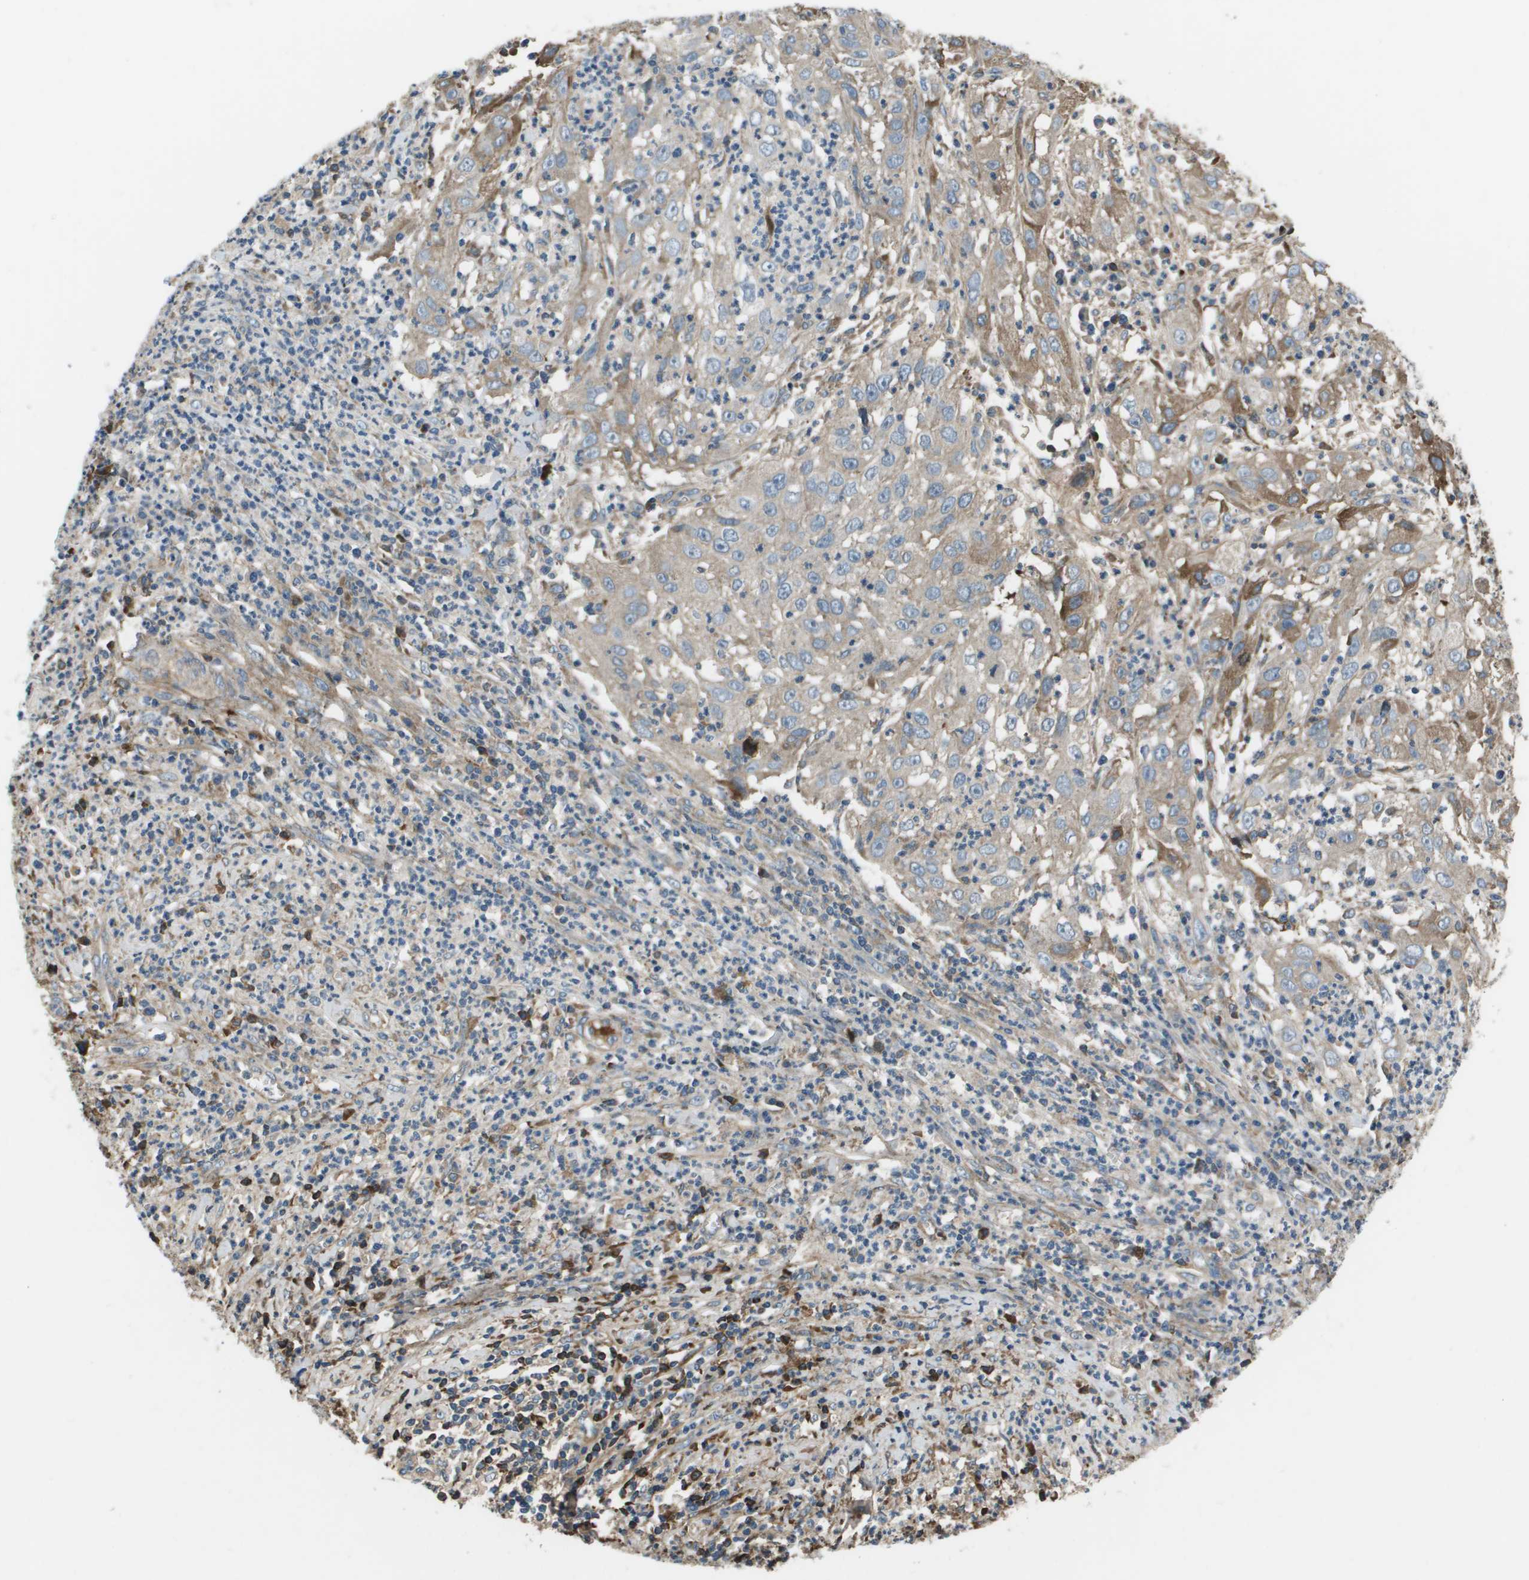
{"staining": {"intensity": "moderate", "quantity": "25%-75%", "location": "cytoplasmic/membranous"}, "tissue": "cervical cancer", "cell_type": "Tumor cells", "image_type": "cancer", "snomed": [{"axis": "morphology", "description": "Squamous cell carcinoma, NOS"}, {"axis": "topography", "description": "Cervix"}], "caption": "Immunohistochemical staining of human cervical cancer (squamous cell carcinoma) exhibits medium levels of moderate cytoplasmic/membranous protein positivity in approximately 25%-75% of tumor cells.", "gene": "PCOLCE", "patient": {"sex": "female", "age": 32}}